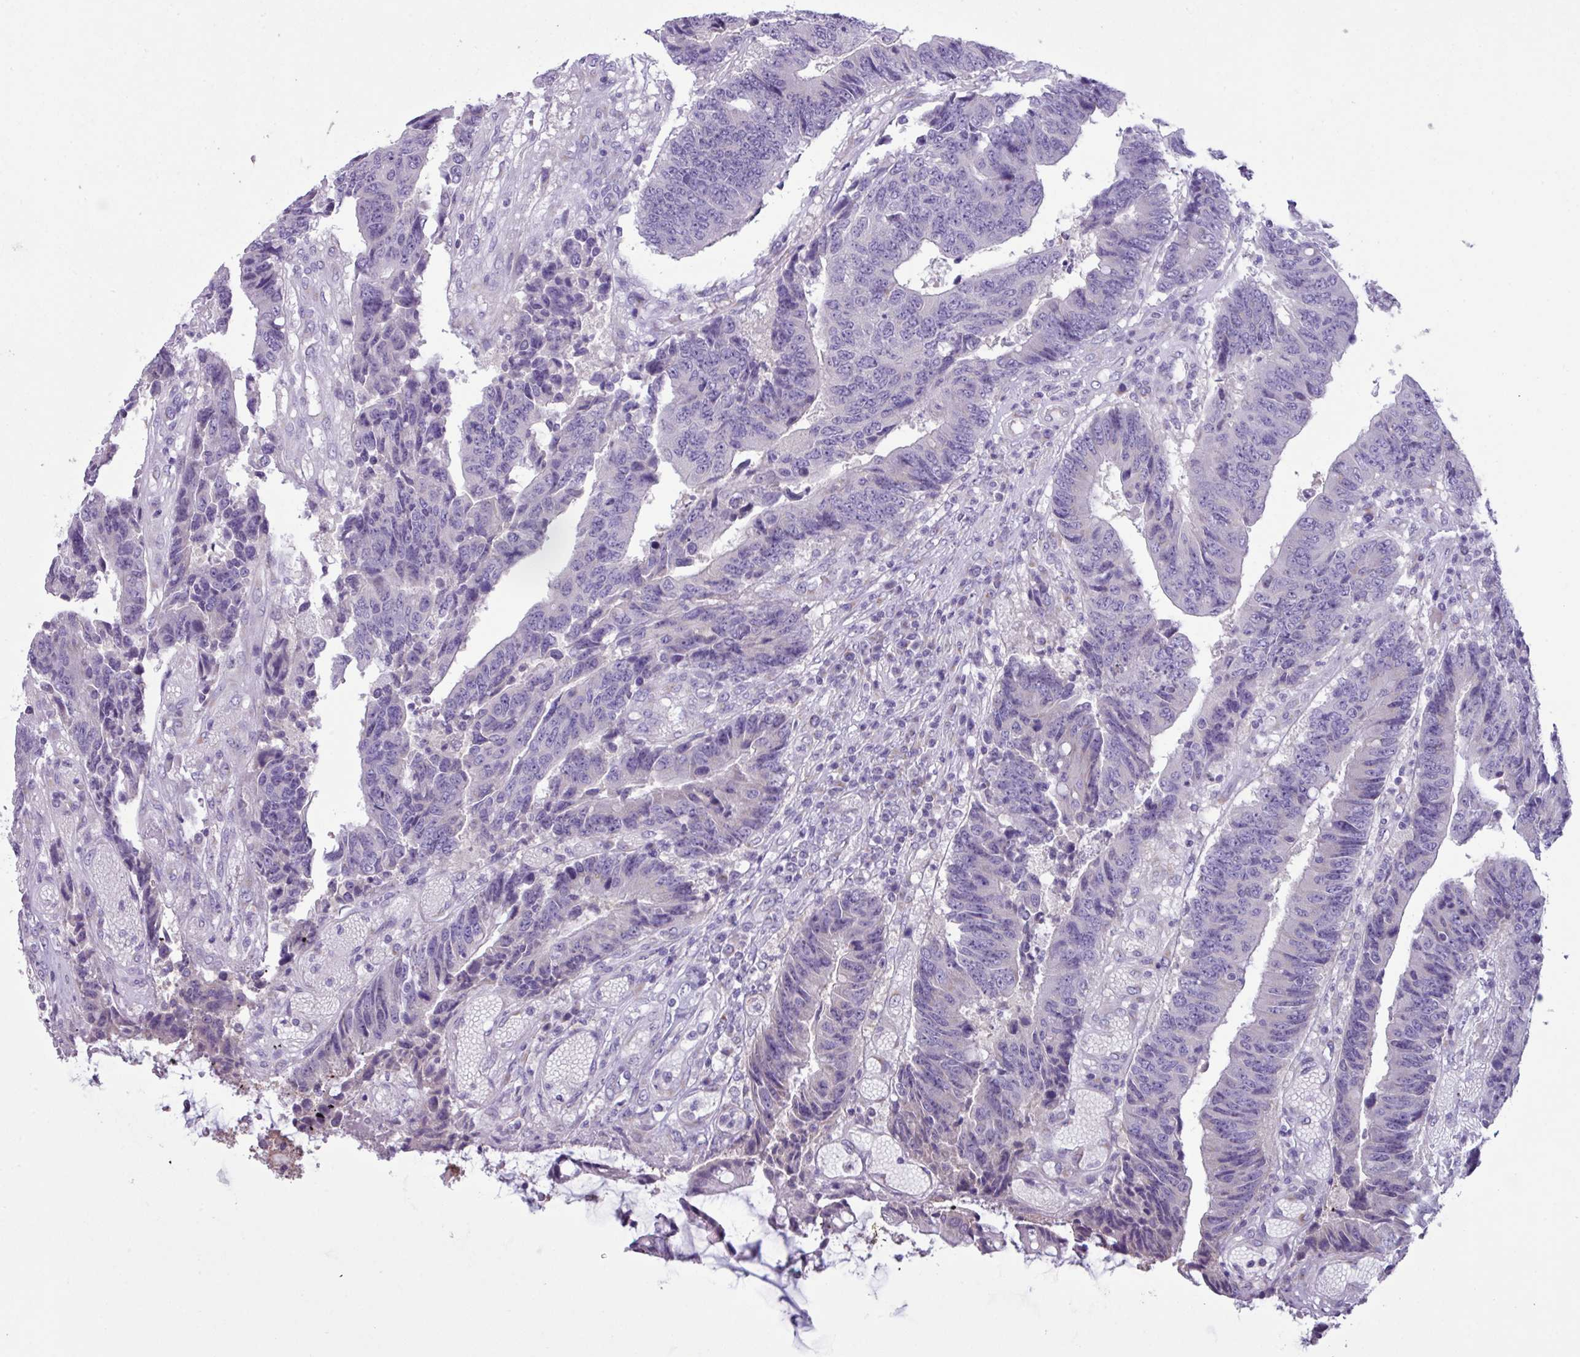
{"staining": {"intensity": "negative", "quantity": "none", "location": "none"}, "tissue": "colorectal cancer", "cell_type": "Tumor cells", "image_type": "cancer", "snomed": [{"axis": "morphology", "description": "Adenocarcinoma, NOS"}, {"axis": "topography", "description": "Rectum"}], "caption": "The immunohistochemistry photomicrograph has no significant expression in tumor cells of colorectal cancer (adenocarcinoma) tissue. The staining was performed using DAB to visualize the protein expression in brown, while the nuclei were stained in blue with hematoxylin (Magnification: 20x).", "gene": "STIMATE", "patient": {"sex": "male", "age": 84}}